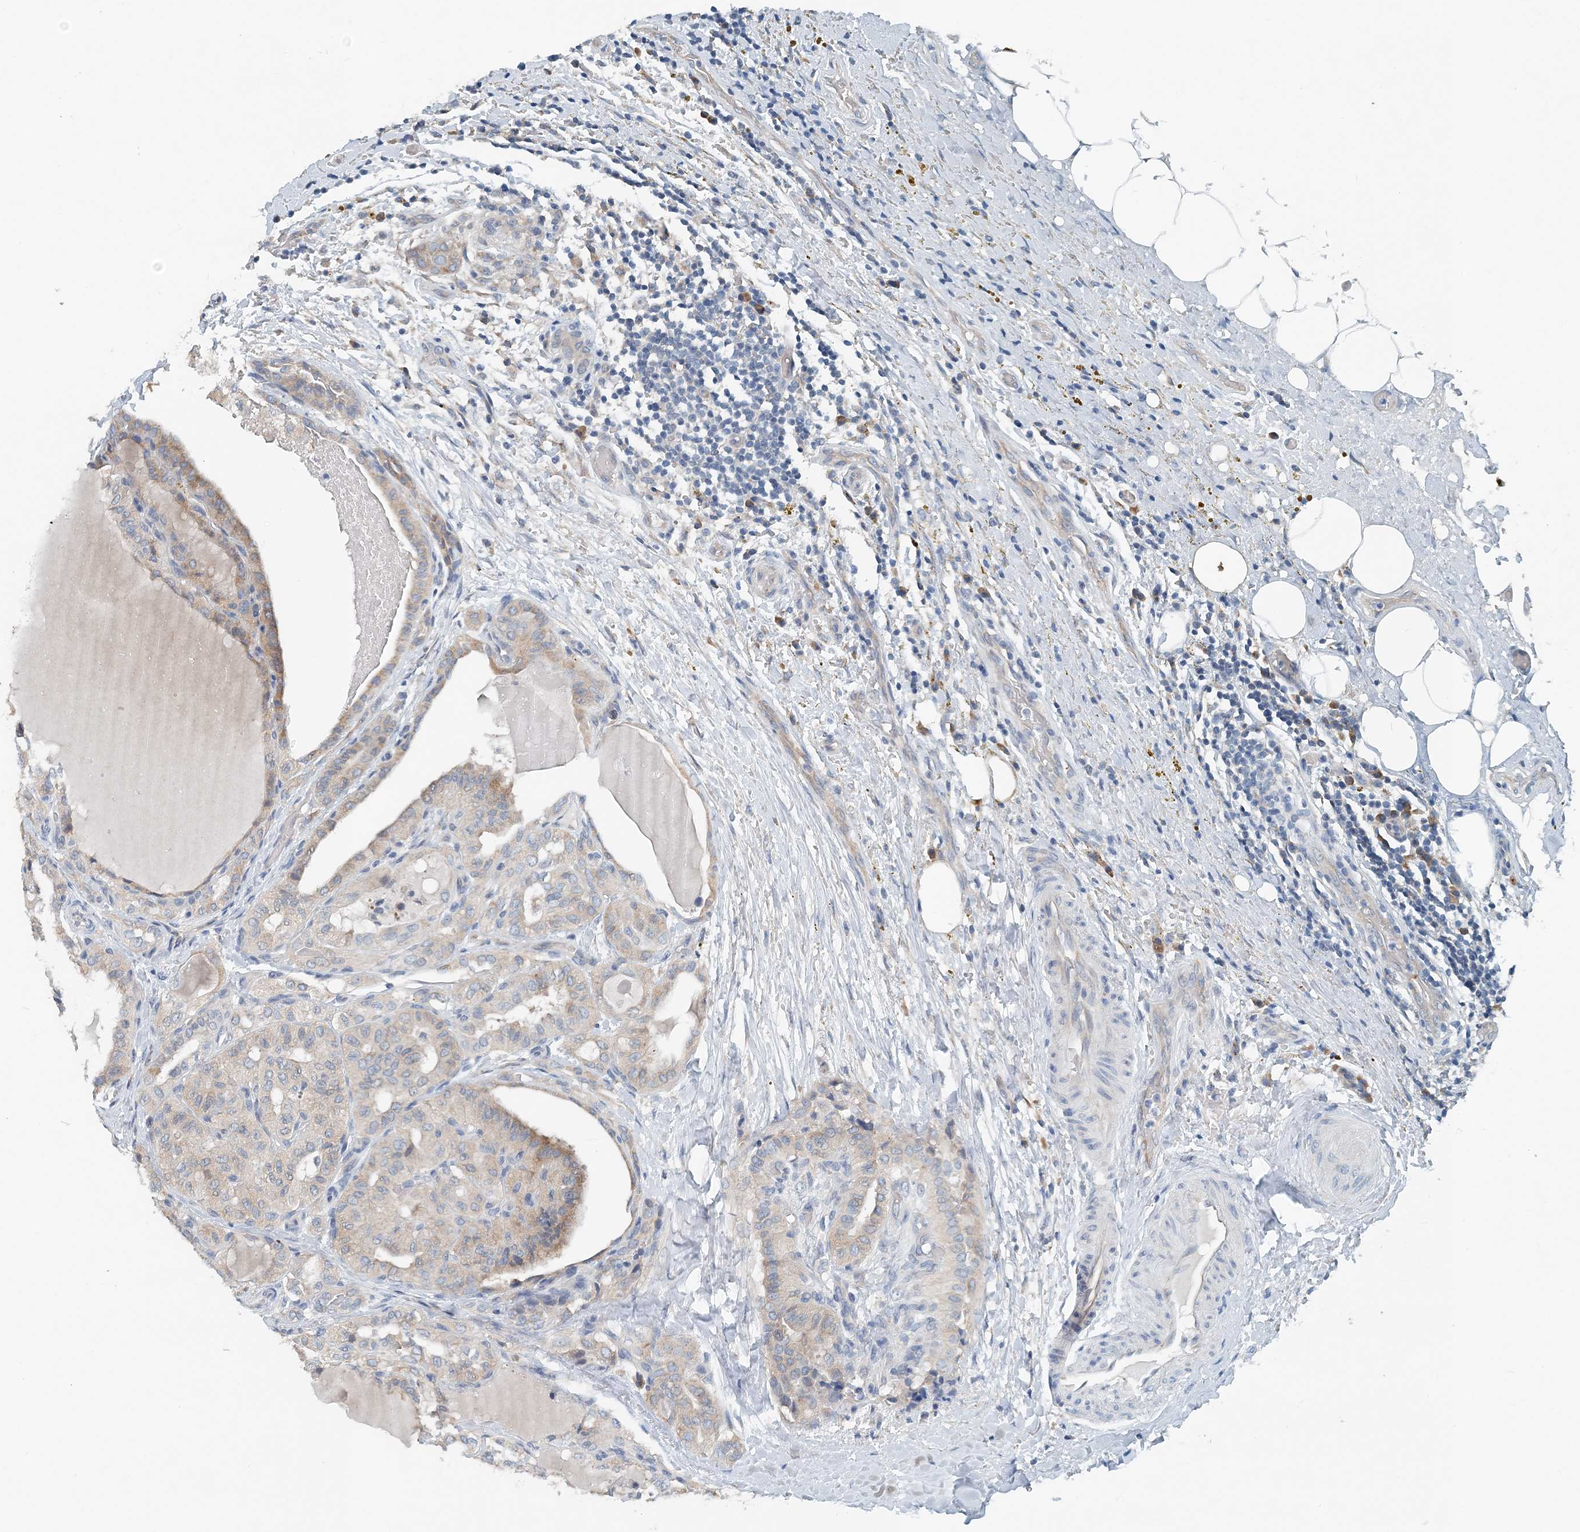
{"staining": {"intensity": "weak", "quantity": "<25%", "location": "cytoplasmic/membranous"}, "tissue": "thyroid cancer", "cell_type": "Tumor cells", "image_type": "cancer", "snomed": [{"axis": "morphology", "description": "Papillary adenocarcinoma, NOS"}, {"axis": "topography", "description": "Thyroid gland"}], "caption": "Photomicrograph shows no significant protein expression in tumor cells of thyroid cancer.", "gene": "EEF1A2", "patient": {"sex": "male", "age": 77}}